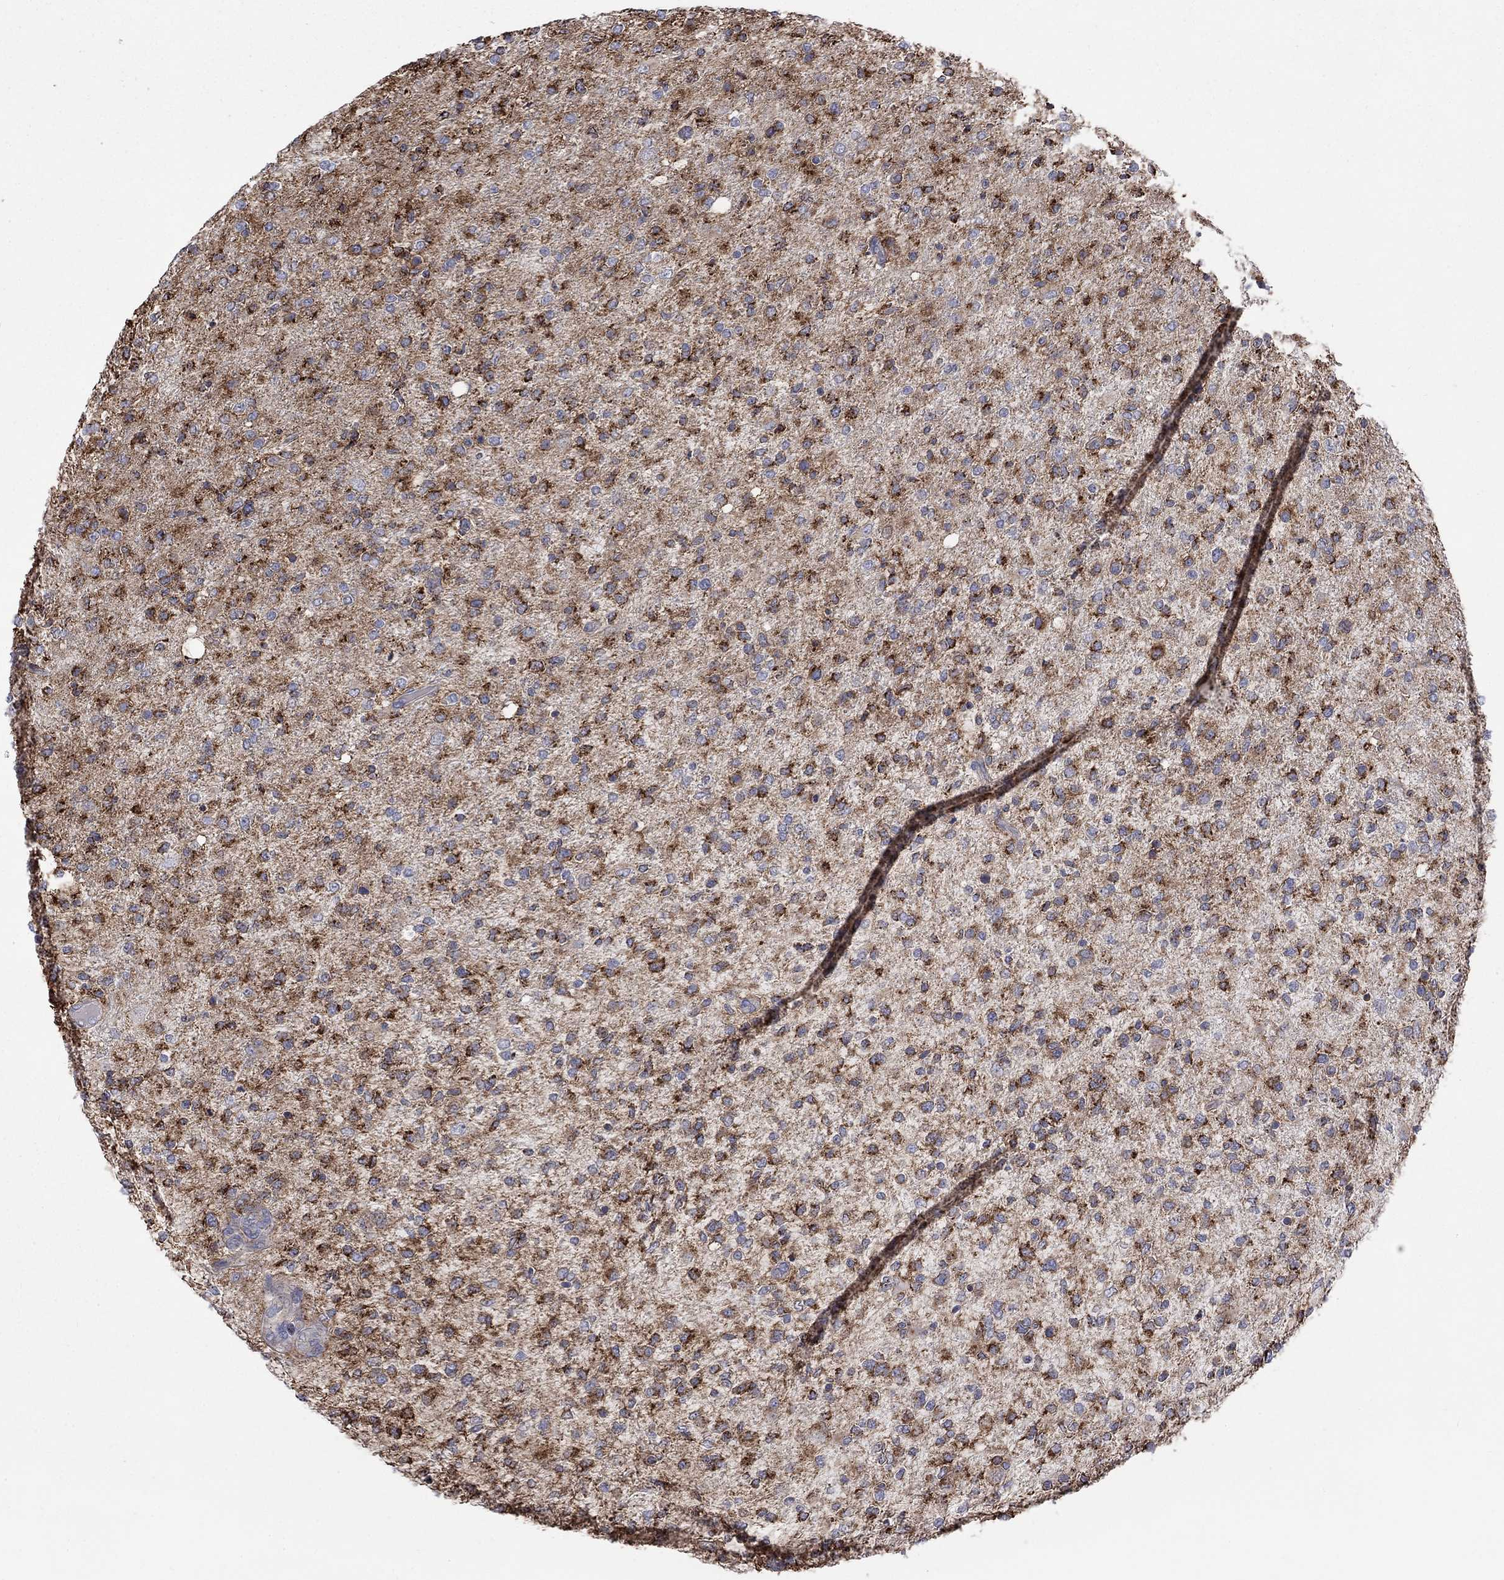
{"staining": {"intensity": "strong", "quantity": "25%-75%", "location": "cytoplasmic/membranous"}, "tissue": "glioma", "cell_type": "Tumor cells", "image_type": "cancer", "snomed": [{"axis": "morphology", "description": "Glioma, malignant, High grade"}, {"axis": "topography", "description": "Cerebral cortex"}], "caption": "Immunohistochemistry (IHC) of malignant glioma (high-grade) displays high levels of strong cytoplasmic/membranous expression in about 25%-75% of tumor cells.", "gene": "SLC35F2", "patient": {"sex": "male", "age": 70}}